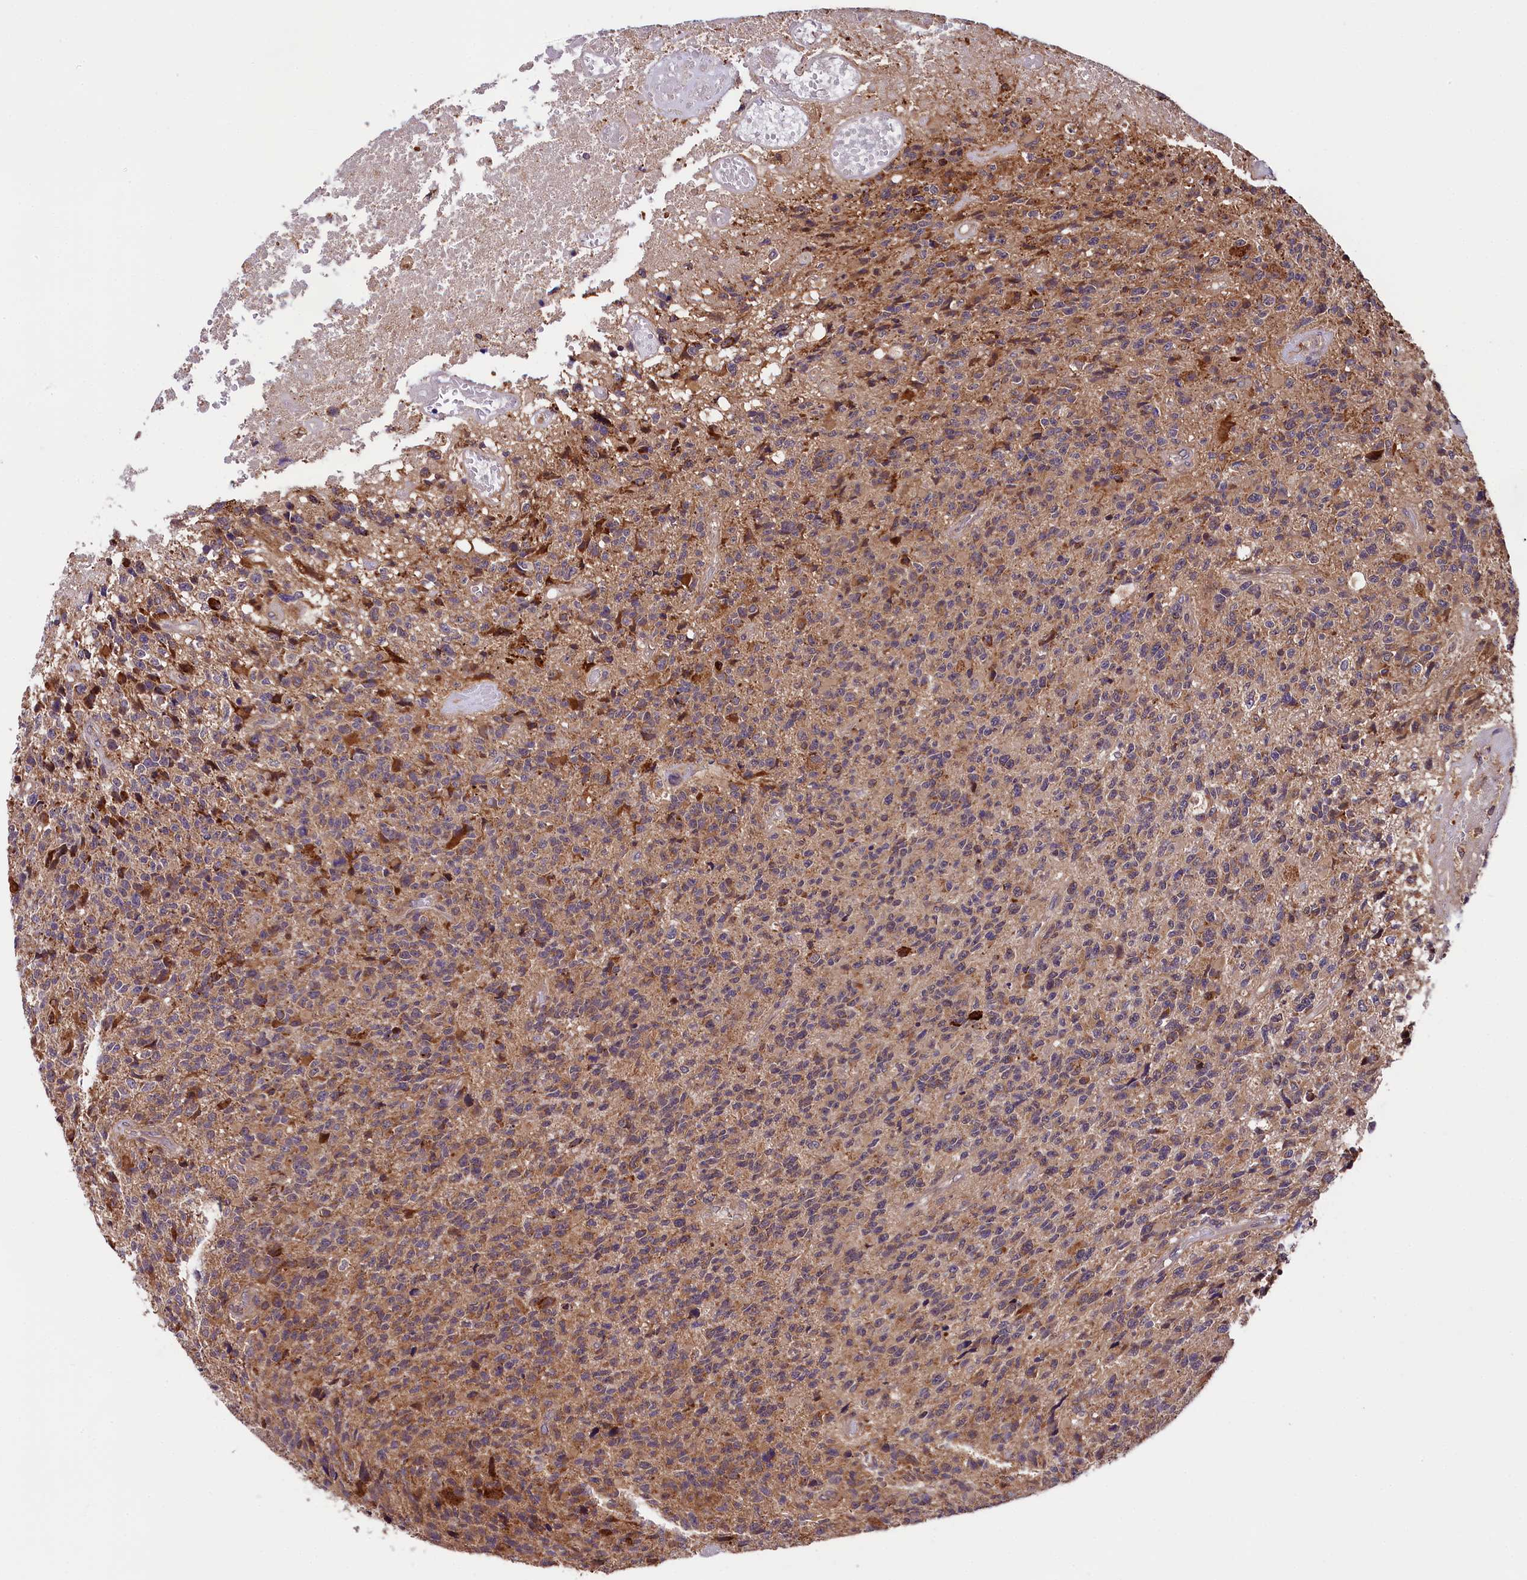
{"staining": {"intensity": "weak", "quantity": "25%-75%", "location": "cytoplasmic/membranous"}, "tissue": "glioma", "cell_type": "Tumor cells", "image_type": "cancer", "snomed": [{"axis": "morphology", "description": "Glioma, malignant, High grade"}, {"axis": "topography", "description": "Brain"}], "caption": "Glioma stained with immunohistochemistry demonstrates weak cytoplasmic/membranous staining in approximately 25%-75% of tumor cells. (Brightfield microscopy of DAB IHC at high magnification).", "gene": "DOHH", "patient": {"sex": "male", "age": 76}}